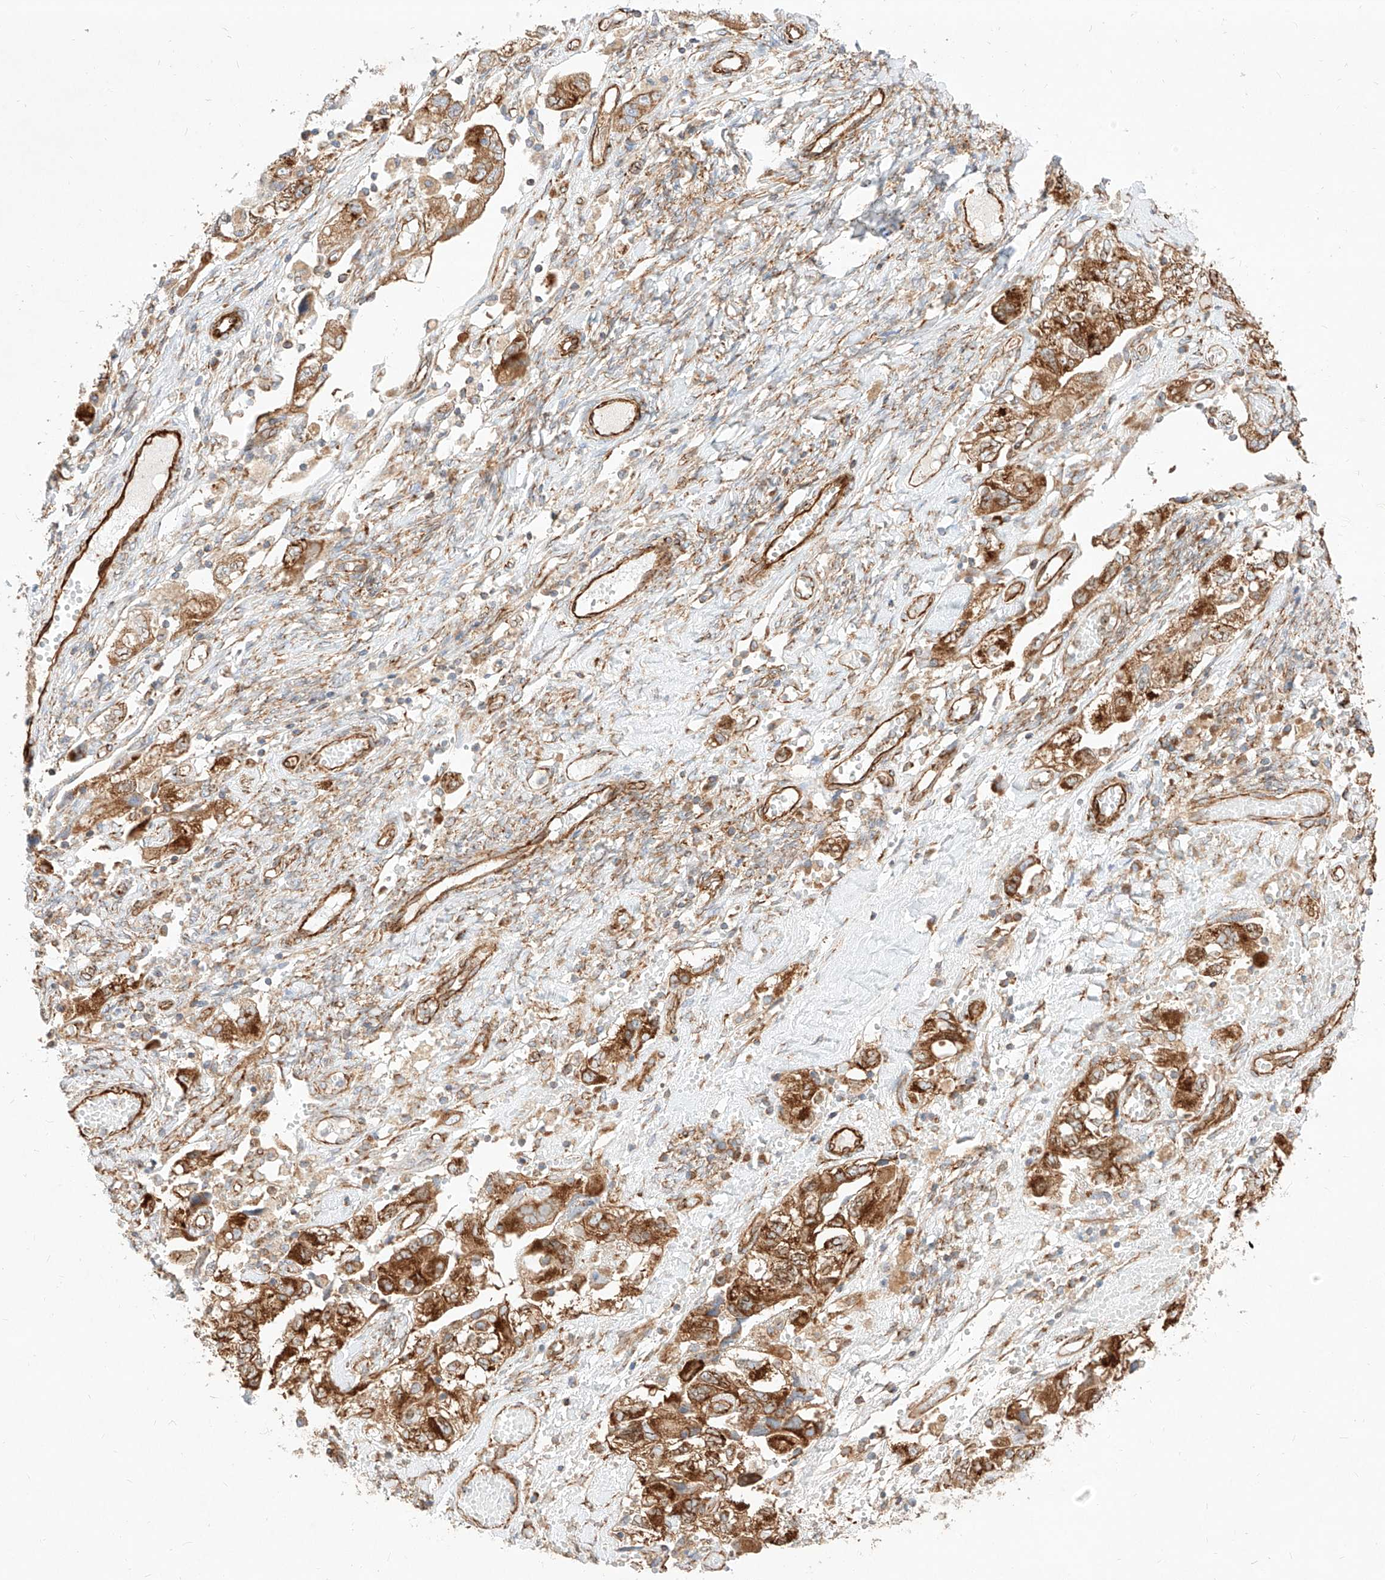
{"staining": {"intensity": "strong", "quantity": ">75%", "location": "cytoplasmic/membranous"}, "tissue": "ovarian cancer", "cell_type": "Tumor cells", "image_type": "cancer", "snomed": [{"axis": "morphology", "description": "Carcinoma, NOS"}, {"axis": "morphology", "description": "Cystadenocarcinoma, serous, NOS"}, {"axis": "topography", "description": "Ovary"}], "caption": "Protein expression analysis of human ovarian cancer reveals strong cytoplasmic/membranous positivity in about >75% of tumor cells.", "gene": "CSGALNACT2", "patient": {"sex": "female", "age": 69}}